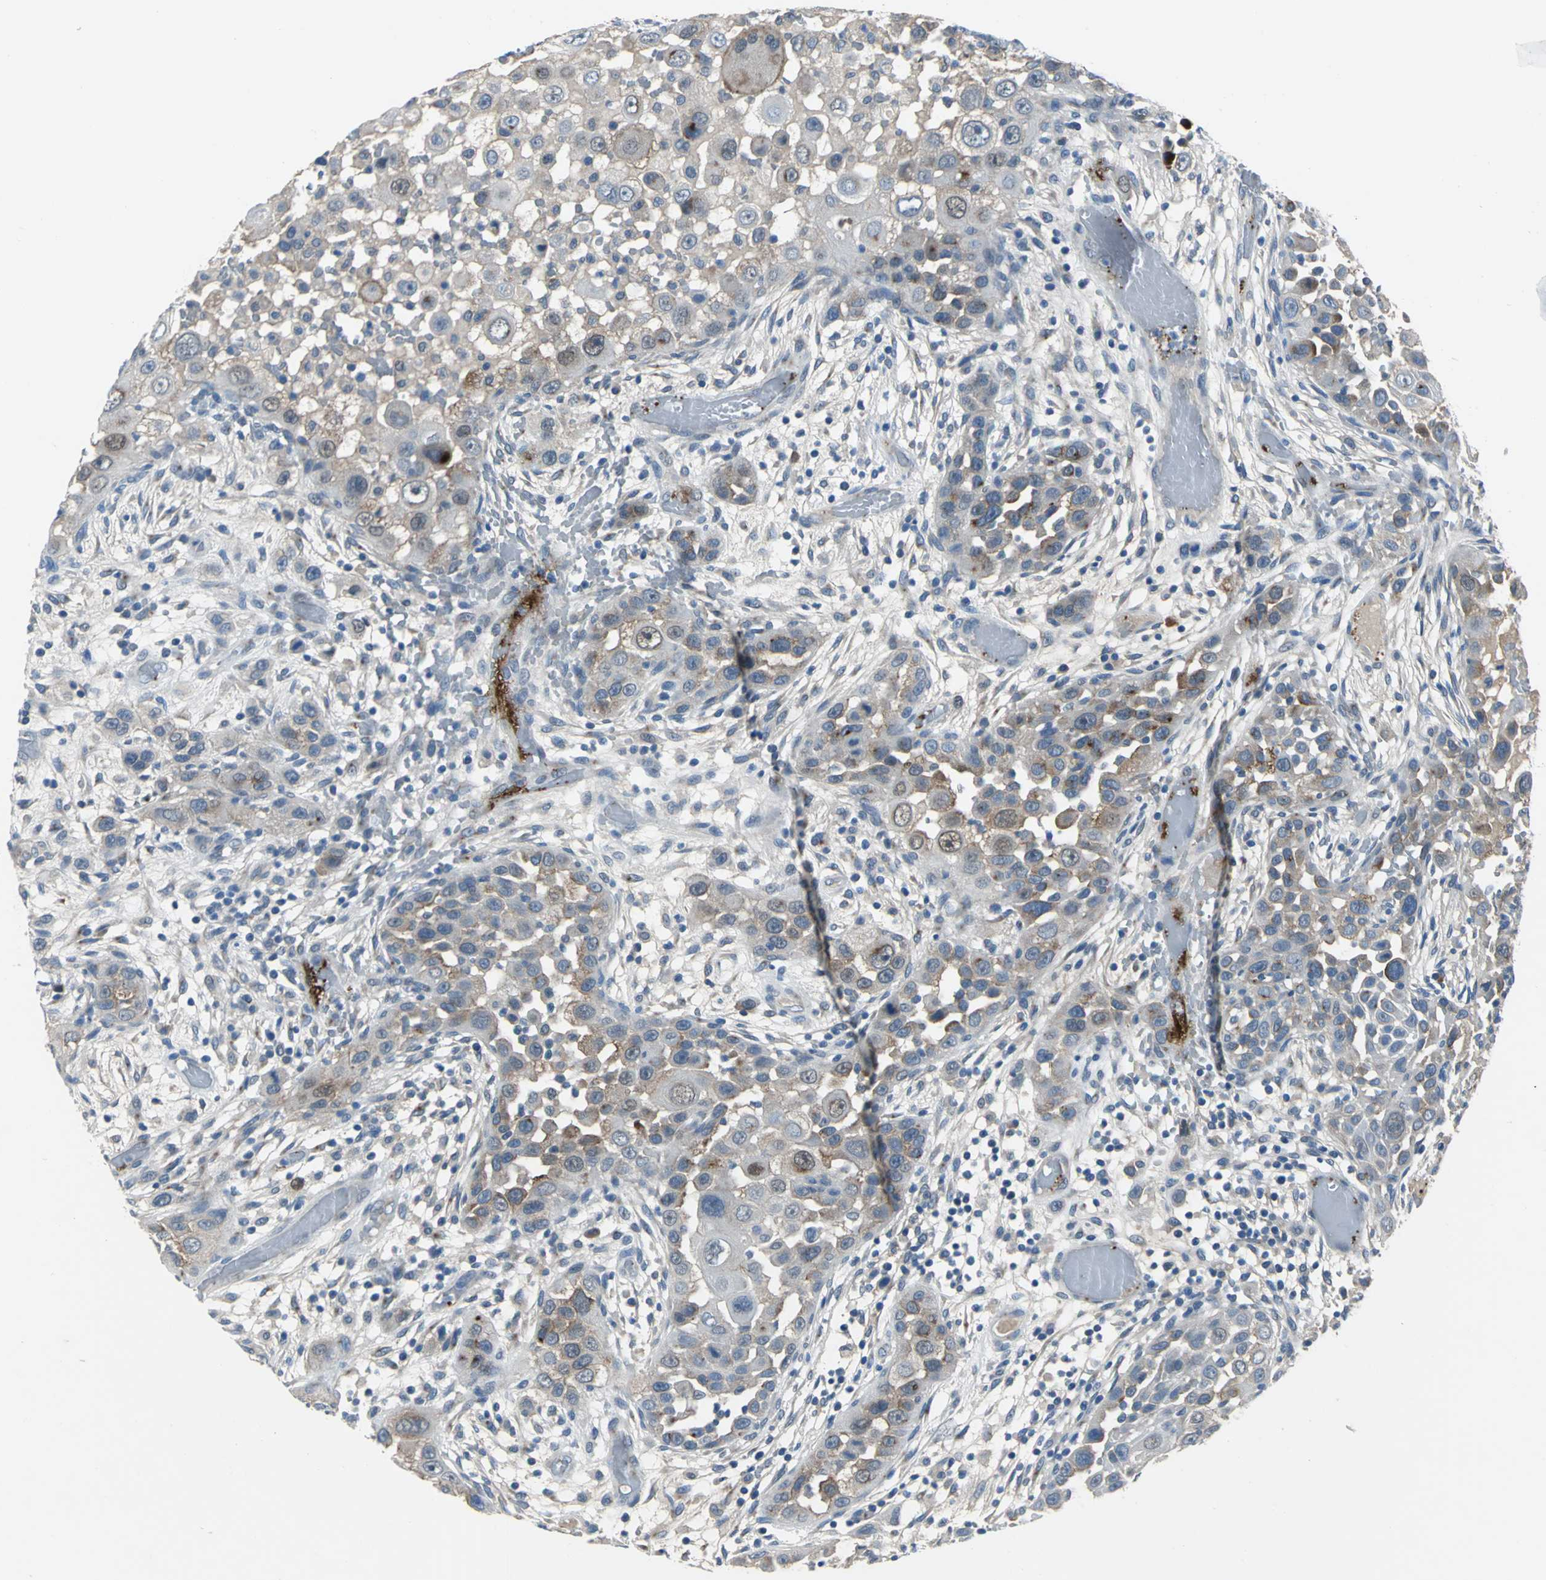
{"staining": {"intensity": "moderate", "quantity": ">75%", "location": "cytoplasmic/membranous,nuclear"}, "tissue": "head and neck cancer", "cell_type": "Tumor cells", "image_type": "cancer", "snomed": [{"axis": "morphology", "description": "Carcinoma, NOS"}, {"axis": "topography", "description": "Head-Neck"}], "caption": "Immunohistochemistry (IHC) image of human head and neck carcinoma stained for a protein (brown), which reveals medium levels of moderate cytoplasmic/membranous and nuclear staining in approximately >75% of tumor cells.", "gene": "SELP", "patient": {"sex": "male", "age": 87}}